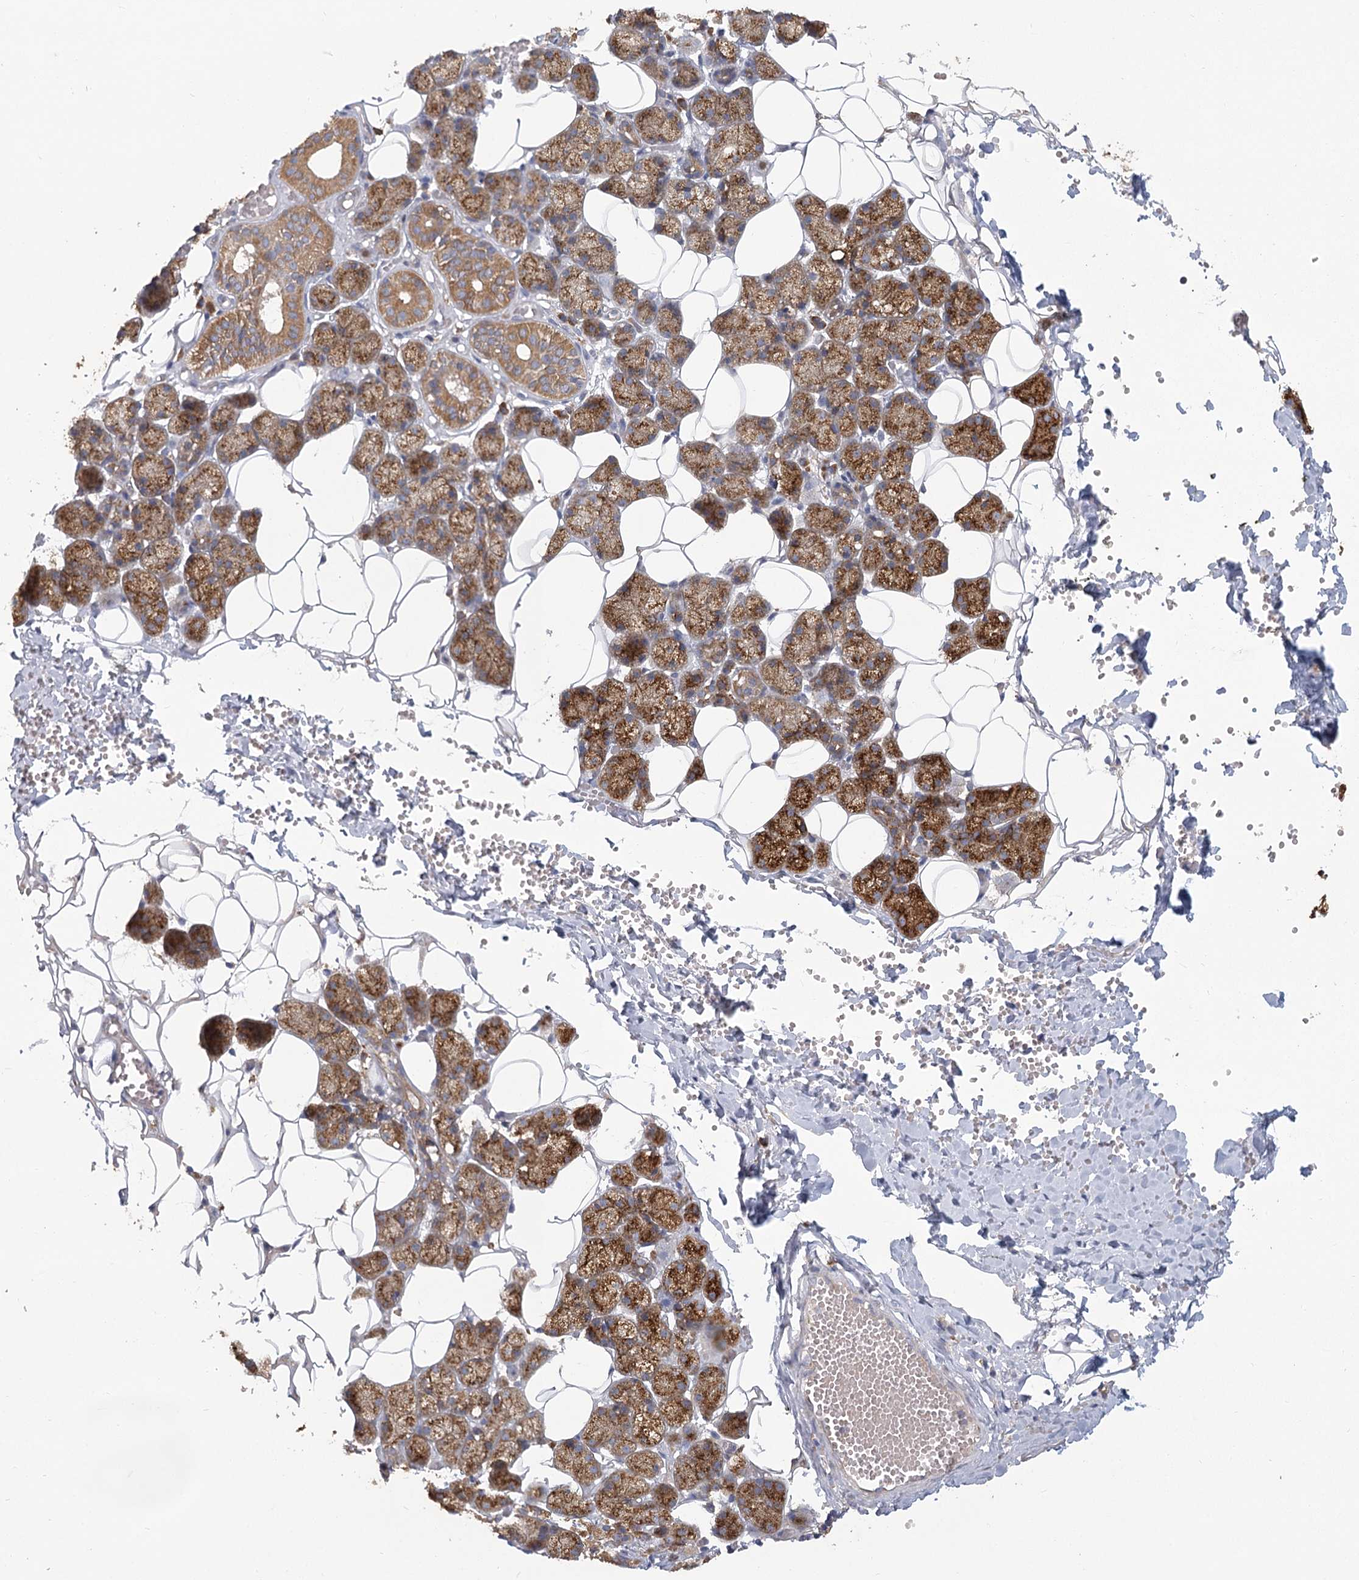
{"staining": {"intensity": "strong", "quantity": ">75%", "location": "cytoplasmic/membranous"}, "tissue": "salivary gland", "cell_type": "Glandular cells", "image_type": "normal", "snomed": [{"axis": "morphology", "description": "Normal tissue, NOS"}, {"axis": "topography", "description": "Salivary gland"}], "caption": "Glandular cells exhibit strong cytoplasmic/membranous staining in about >75% of cells in benign salivary gland.", "gene": "CNTLN", "patient": {"sex": "female", "age": 33}}